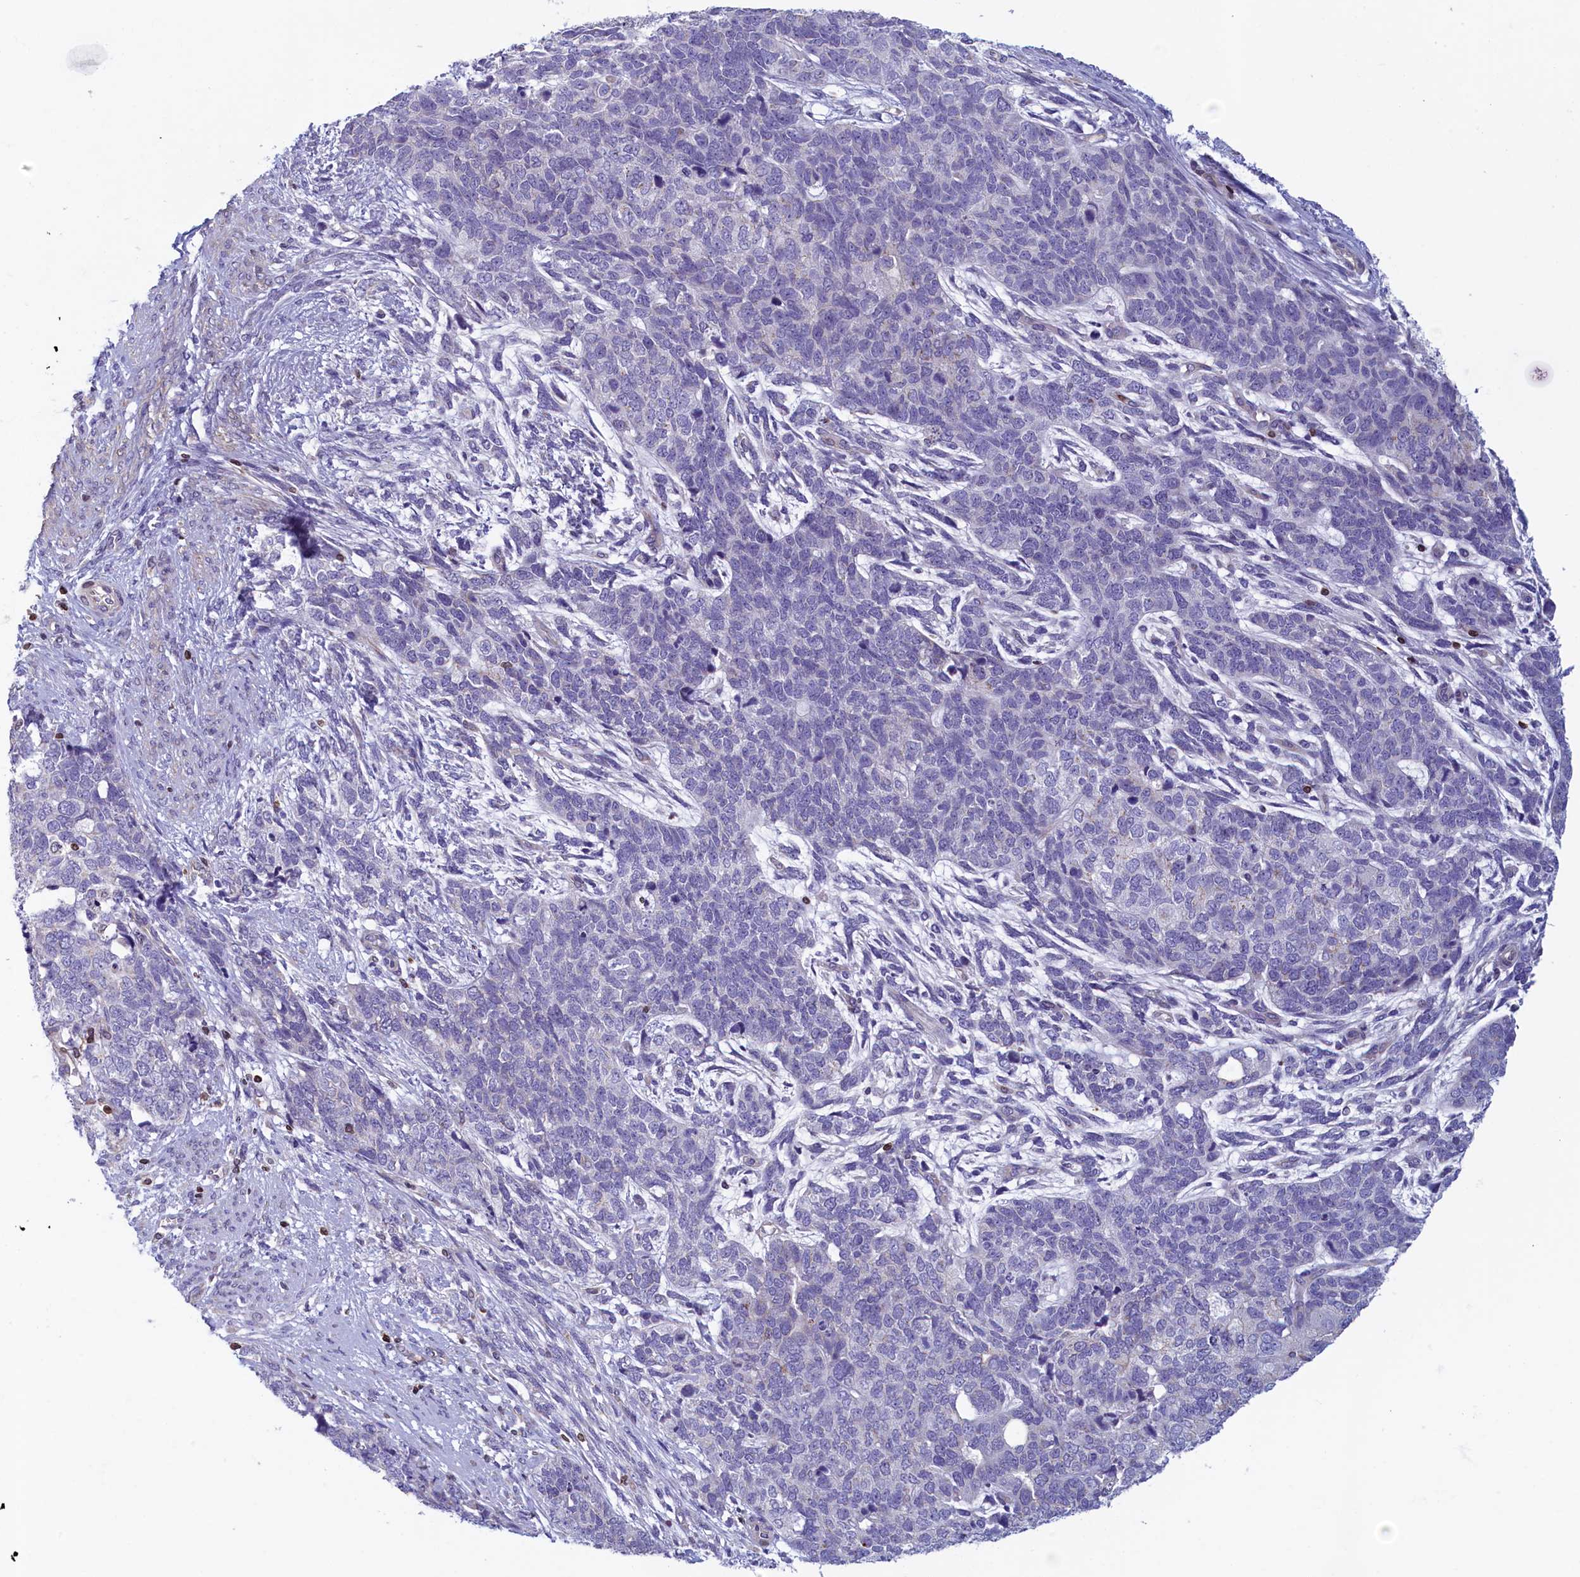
{"staining": {"intensity": "negative", "quantity": "none", "location": "none"}, "tissue": "cervical cancer", "cell_type": "Tumor cells", "image_type": "cancer", "snomed": [{"axis": "morphology", "description": "Squamous cell carcinoma, NOS"}, {"axis": "topography", "description": "Cervix"}], "caption": "Immunohistochemistry photomicrograph of cervical cancer stained for a protein (brown), which reveals no staining in tumor cells.", "gene": "TRAF3IP3", "patient": {"sex": "female", "age": 63}}